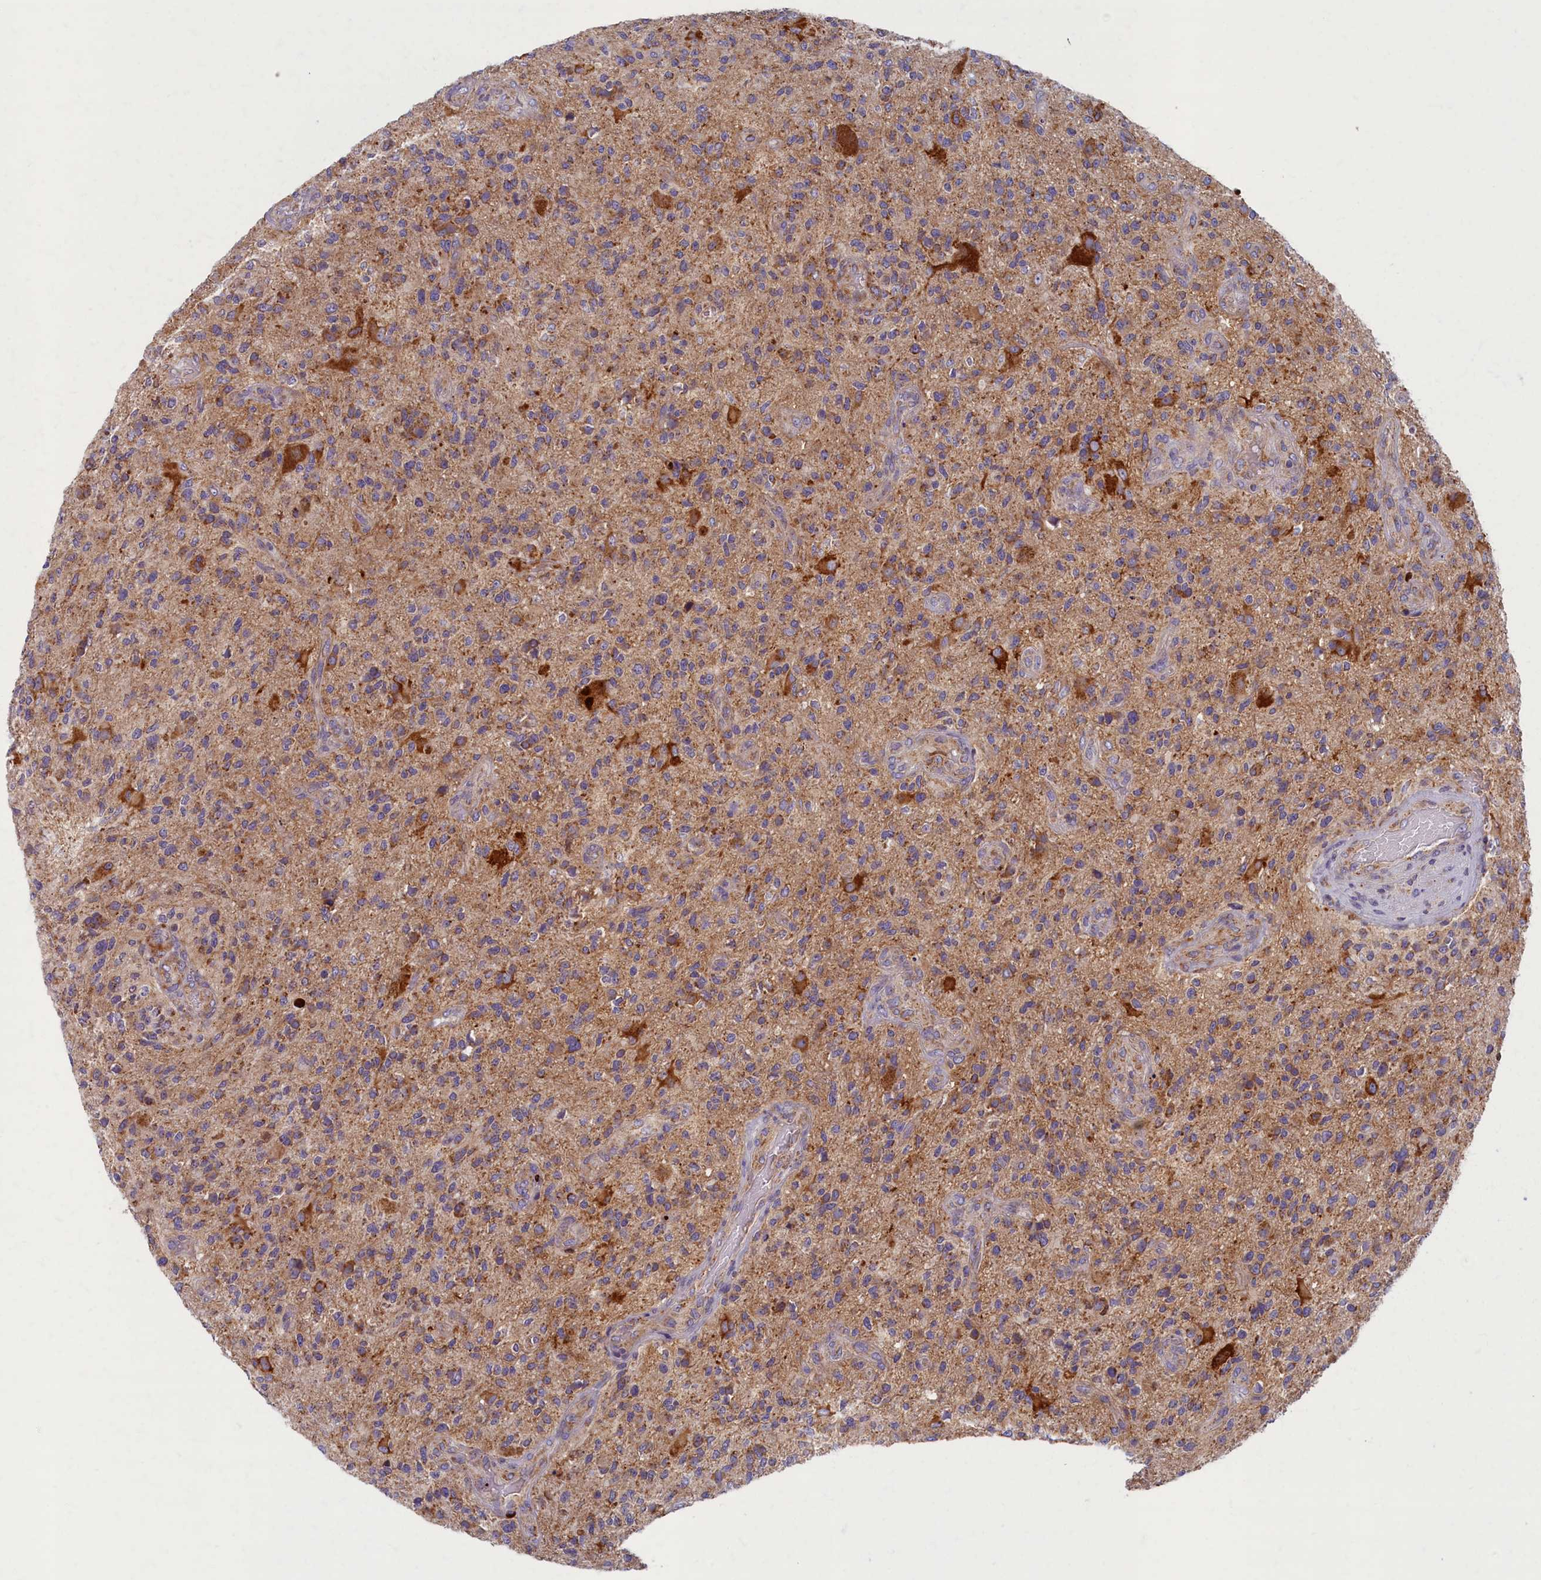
{"staining": {"intensity": "moderate", "quantity": "<25%", "location": "cytoplasmic/membranous"}, "tissue": "glioma", "cell_type": "Tumor cells", "image_type": "cancer", "snomed": [{"axis": "morphology", "description": "Glioma, malignant, High grade"}, {"axis": "topography", "description": "Brain"}], "caption": "Glioma stained for a protein displays moderate cytoplasmic/membranous positivity in tumor cells.", "gene": "MRPS25", "patient": {"sex": "male", "age": 47}}